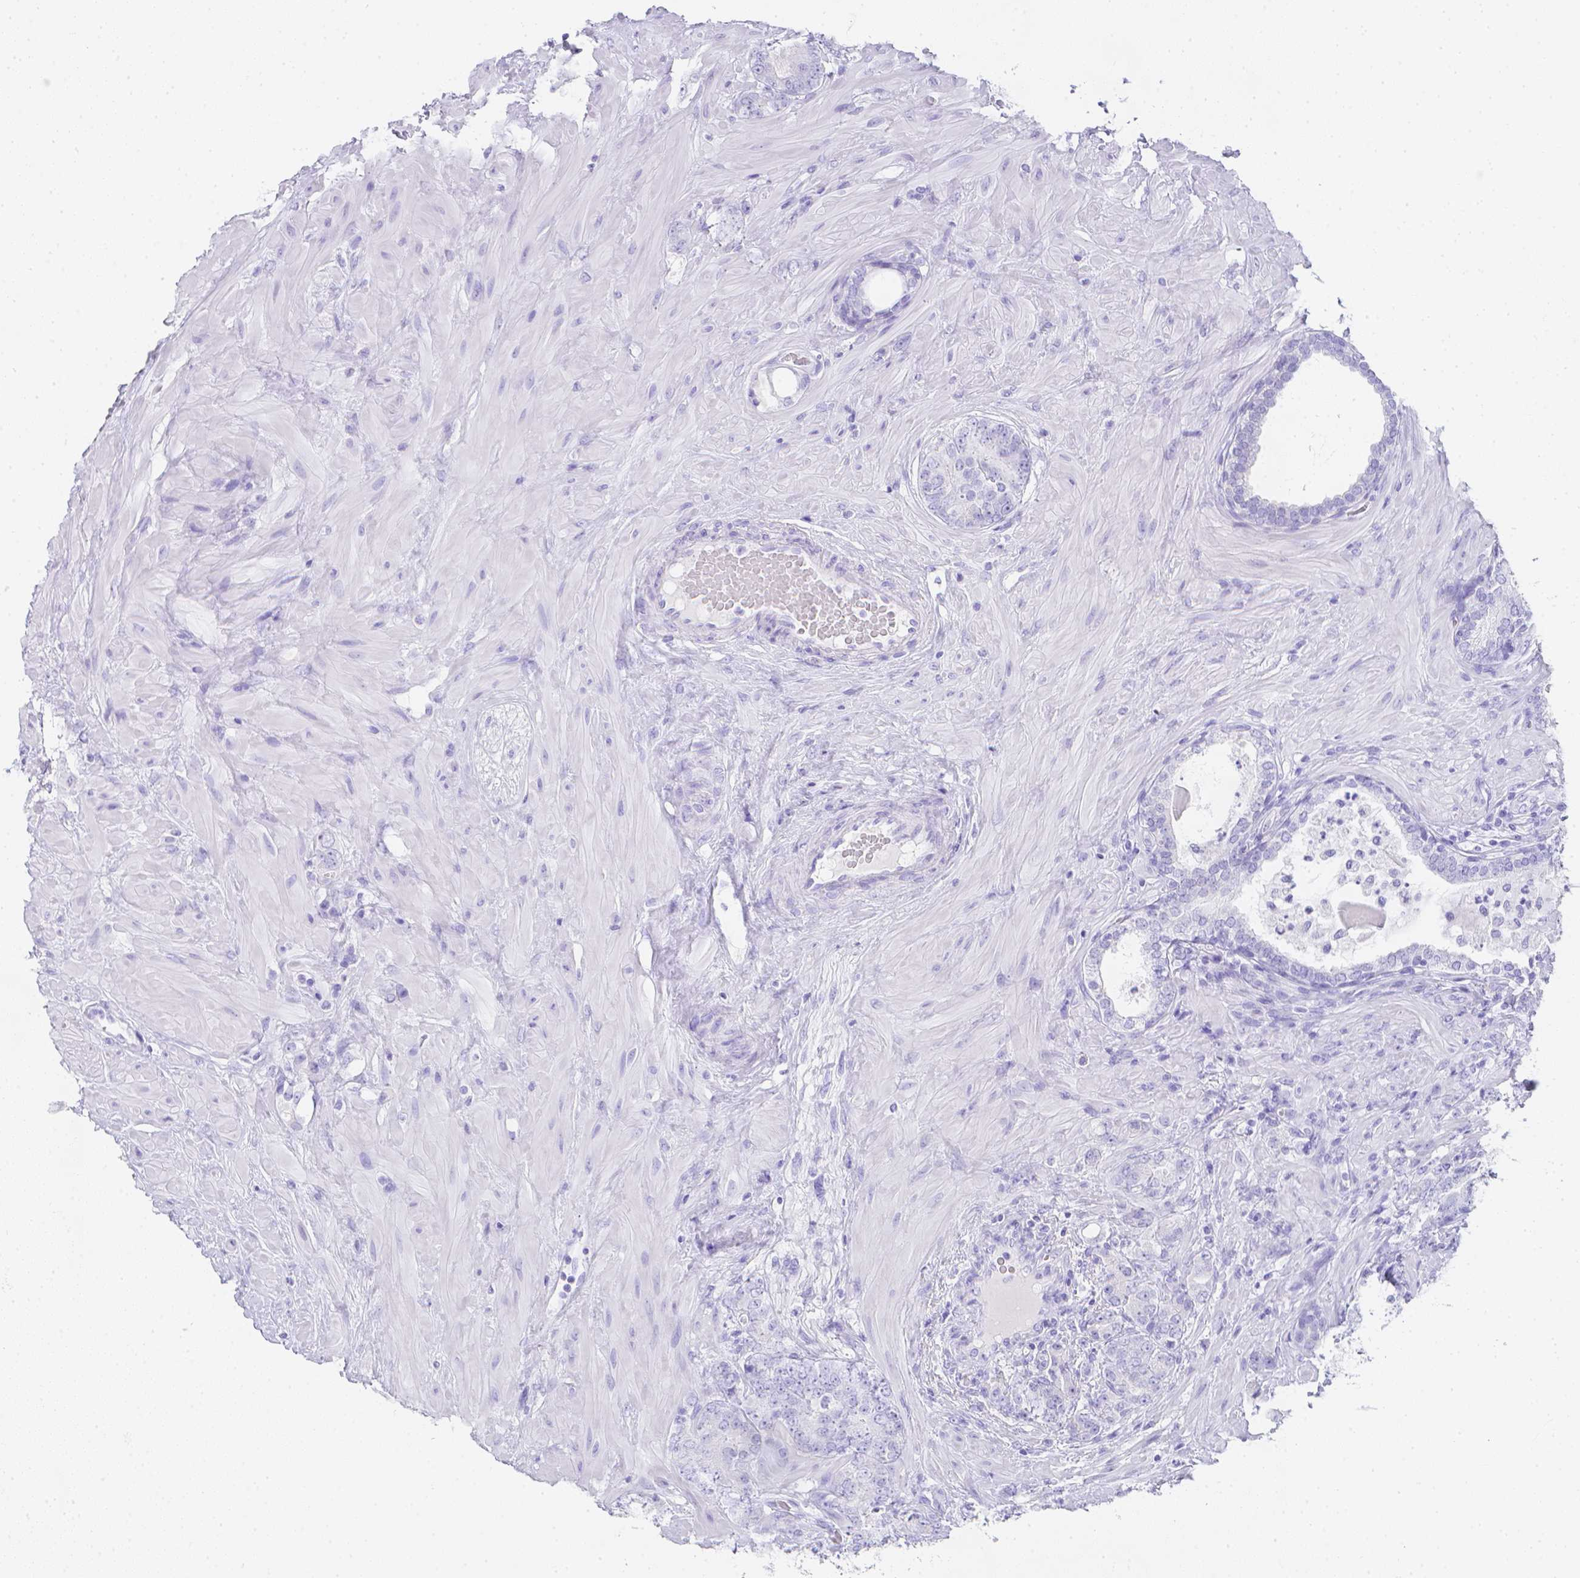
{"staining": {"intensity": "negative", "quantity": "none", "location": "none"}, "tissue": "prostate cancer", "cell_type": "Tumor cells", "image_type": "cancer", "snomed": [{"axis": "morphology", "description": "Adenocarcinoma, High grade"}, {"axis": "topography", "description": "Prostate"}], "caption": "Immunohistochemistry (IHC) of prostate cancer demonstrates no positivity in tumor cells.", "gene": "LGALS4", "patient": {"sex": "male", "age": 62}}